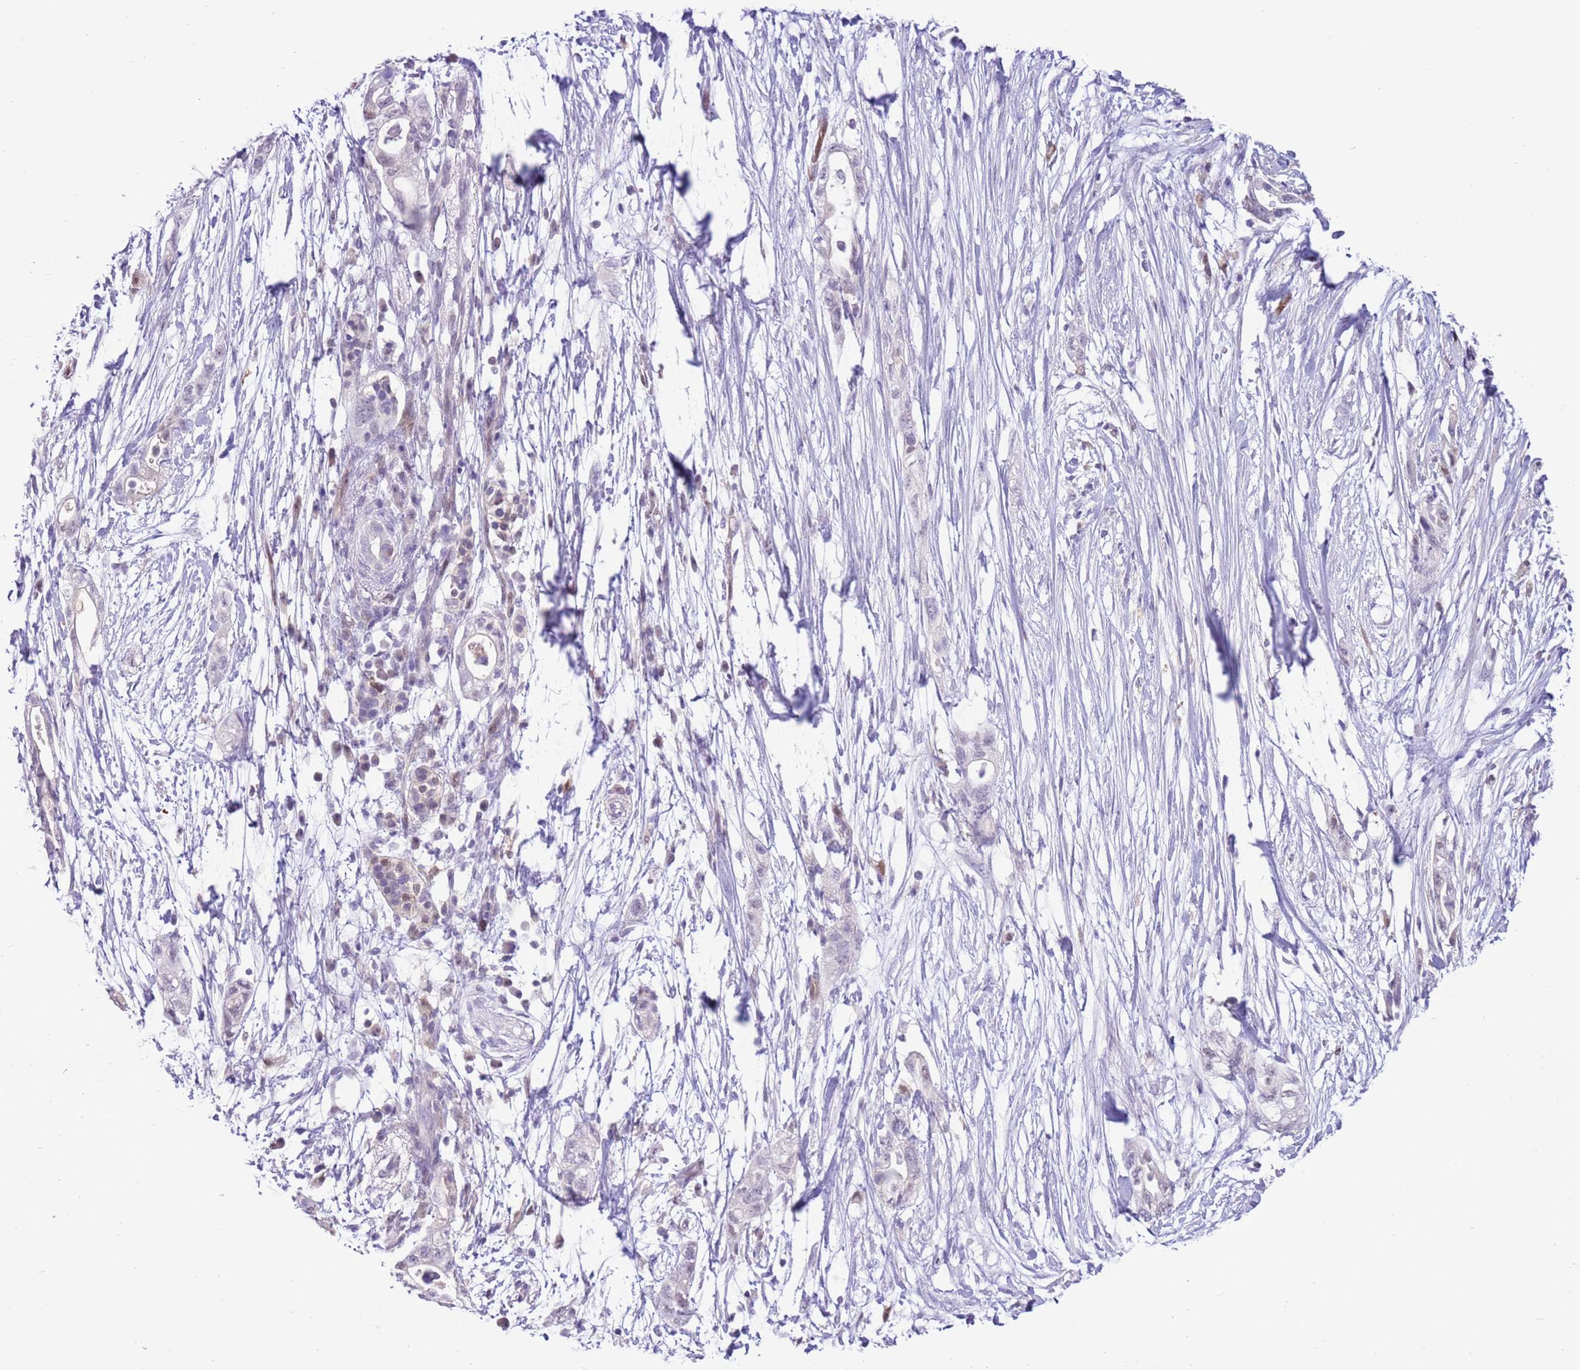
{"staining": {"intensity": "negative", "quantity": "none", "location": "none"}, "tissue": "pancreatic cancer", "cell_type": "Tumor cells", "image_type": "cancer", "snomed": [{"axis": "morphology", "description": "Adenocarcinoma, NOS"}, {"axis": "topography", "description": "Pancreas"}], "caption": "An image of pancreatic cancer (adenocarcinoma) stained for a protein displays no brown staining in tumor cells.", "gene": "DDI2", "patient": {"sex": "female", "age": 72}}